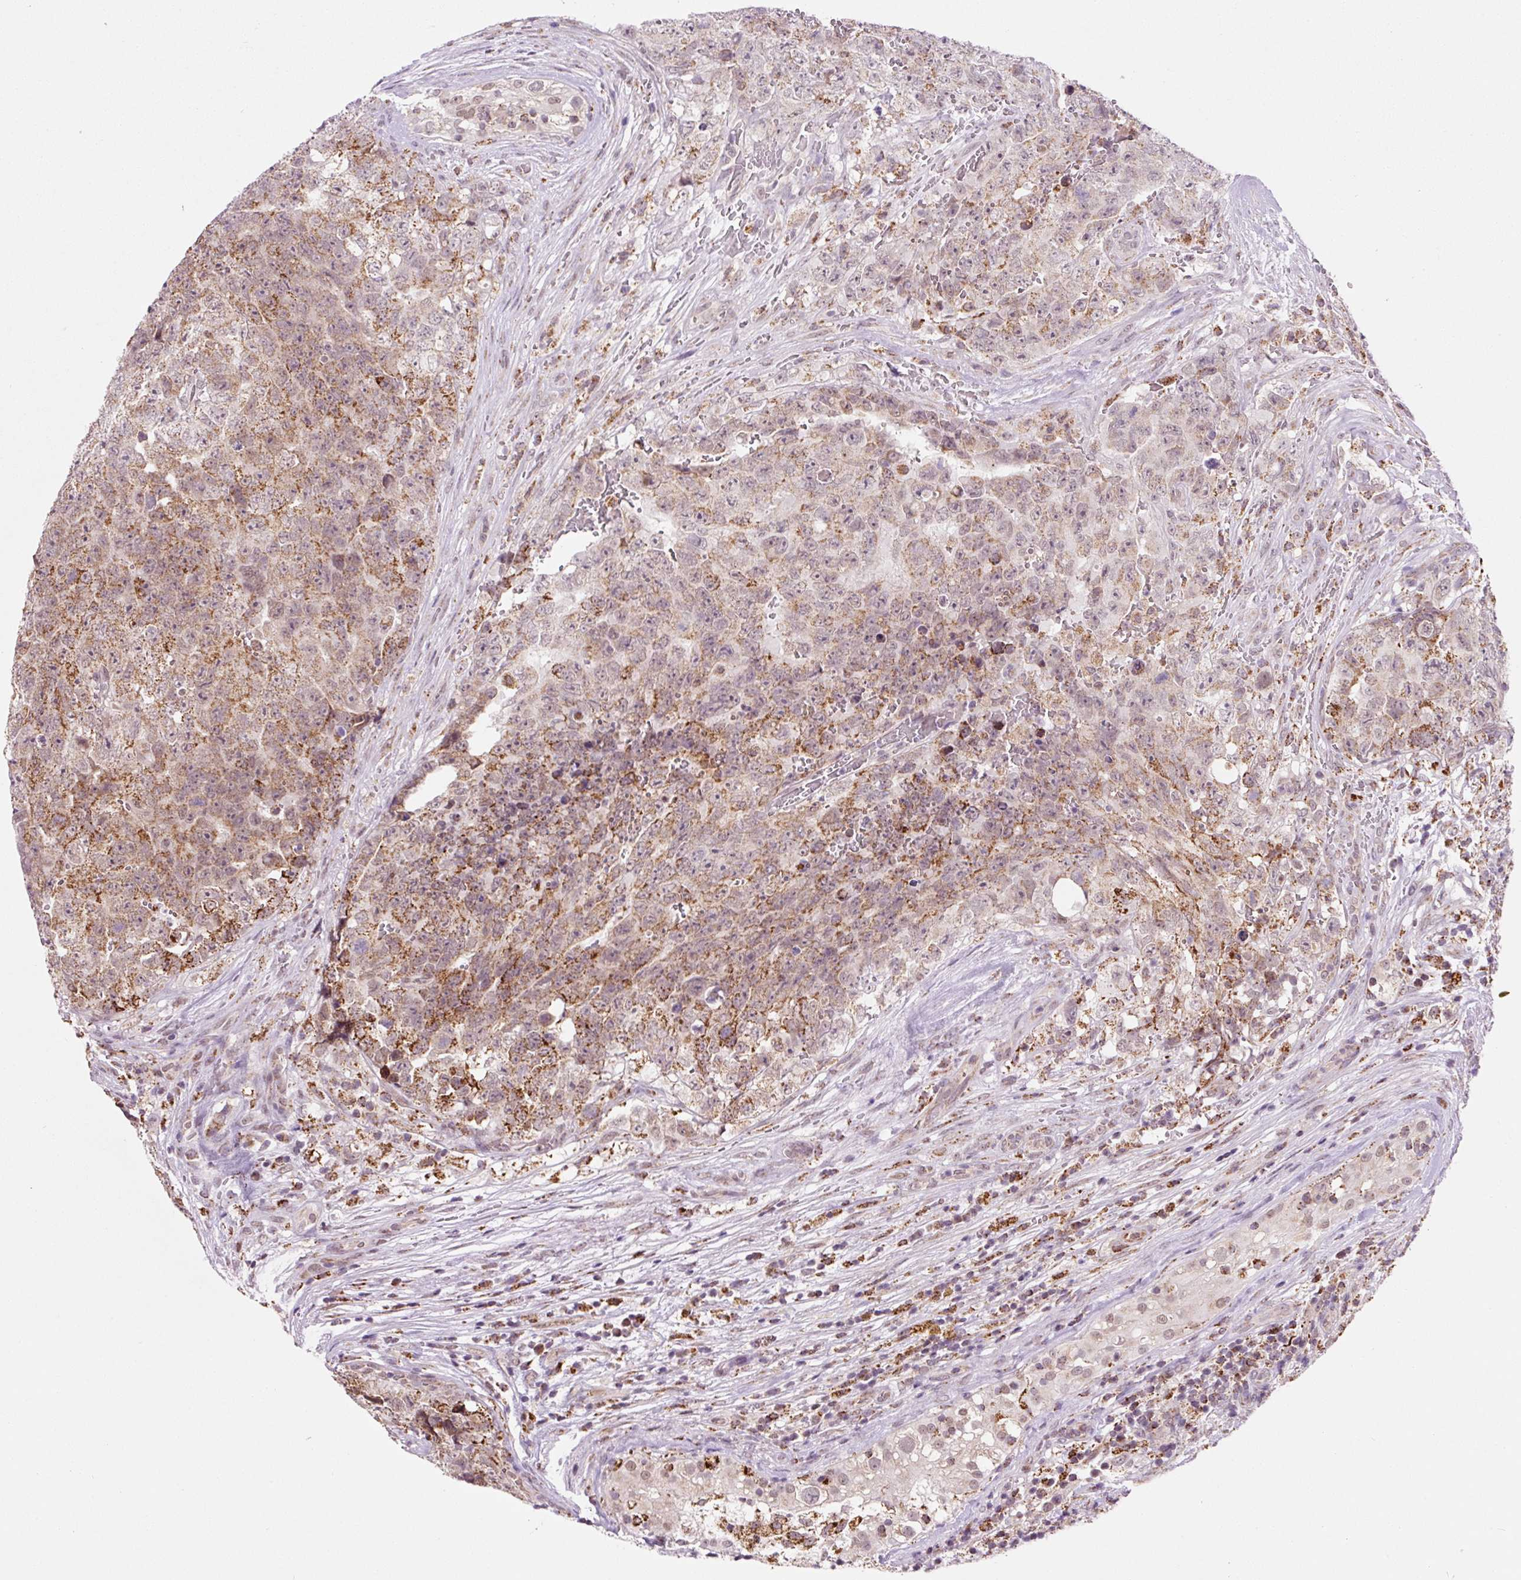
{"staining": {"intensity": "moderate", "quantity": "25%-75%", "location": "cytoplasmic/membranous,nuclear"}, "tissue": "testis cancer", "cell_type": "Tumor cells", "image_type": "cancer", "snomed": [{"axis": "morphology", "description": "Seminoma, NOS"}, {"axis": "morphology", "description": "Teratoma, malignant, NOS"}, {"axis": "topography", "description": "Testis"}], "caption": "Protein staining shows moderate cytoplasmic/membranous and nuclear positivity in approximately 25%-75% of tumor cells in testis cancer. The staining was performed using DAB (3,3'-diaminobenzidine) to visualize the protein expression in brown, while the nuclei were stained in blue with hematoxylin (Magnification: 20x).", "gene": "PCK2", "patient": {"sex": "male", "age": 34}}